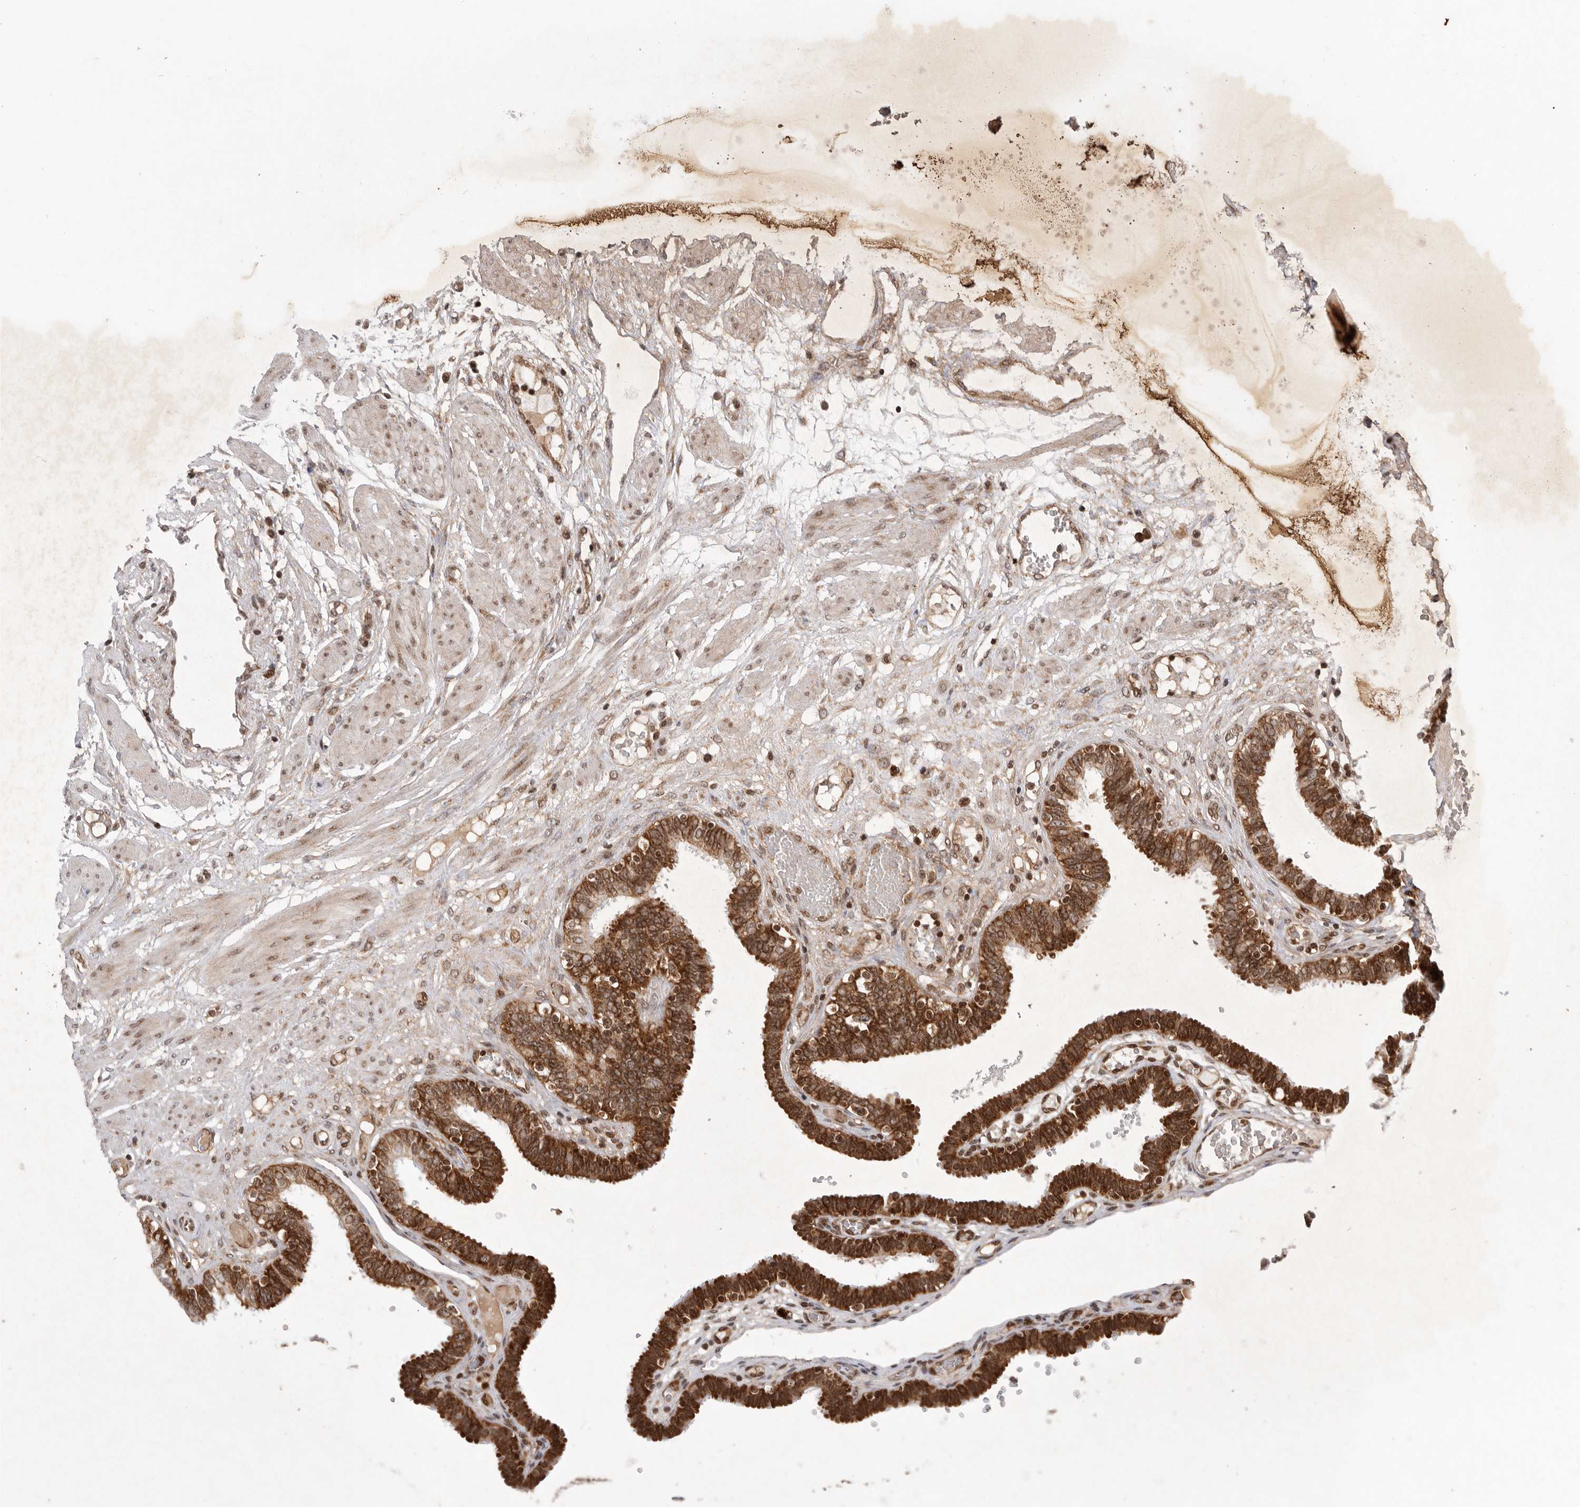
{"staining": {"intensity": "strong", "quantity": ">75%", "location": "cytoplasmic/membranous"}, "tissue": "fallopian tube", "cell_type": "Glandular cells", "image_type": "normal", "snomed": [{"axis": "morphology", "description": "Normal tissue, NOS"}, {"axis": "topography", "description": "Fallopian tube"}, {"axis": "topography", "description": "Placenta"}], "caption": "Immunohistochemical staining of normal fallopian tube exhibits >75% levels of strong cytoplasmic/membranous protein staining in approximately >75% of glandular cells.", "gene": "FZD3", "patient": {"sex": "female", "age": 32}}